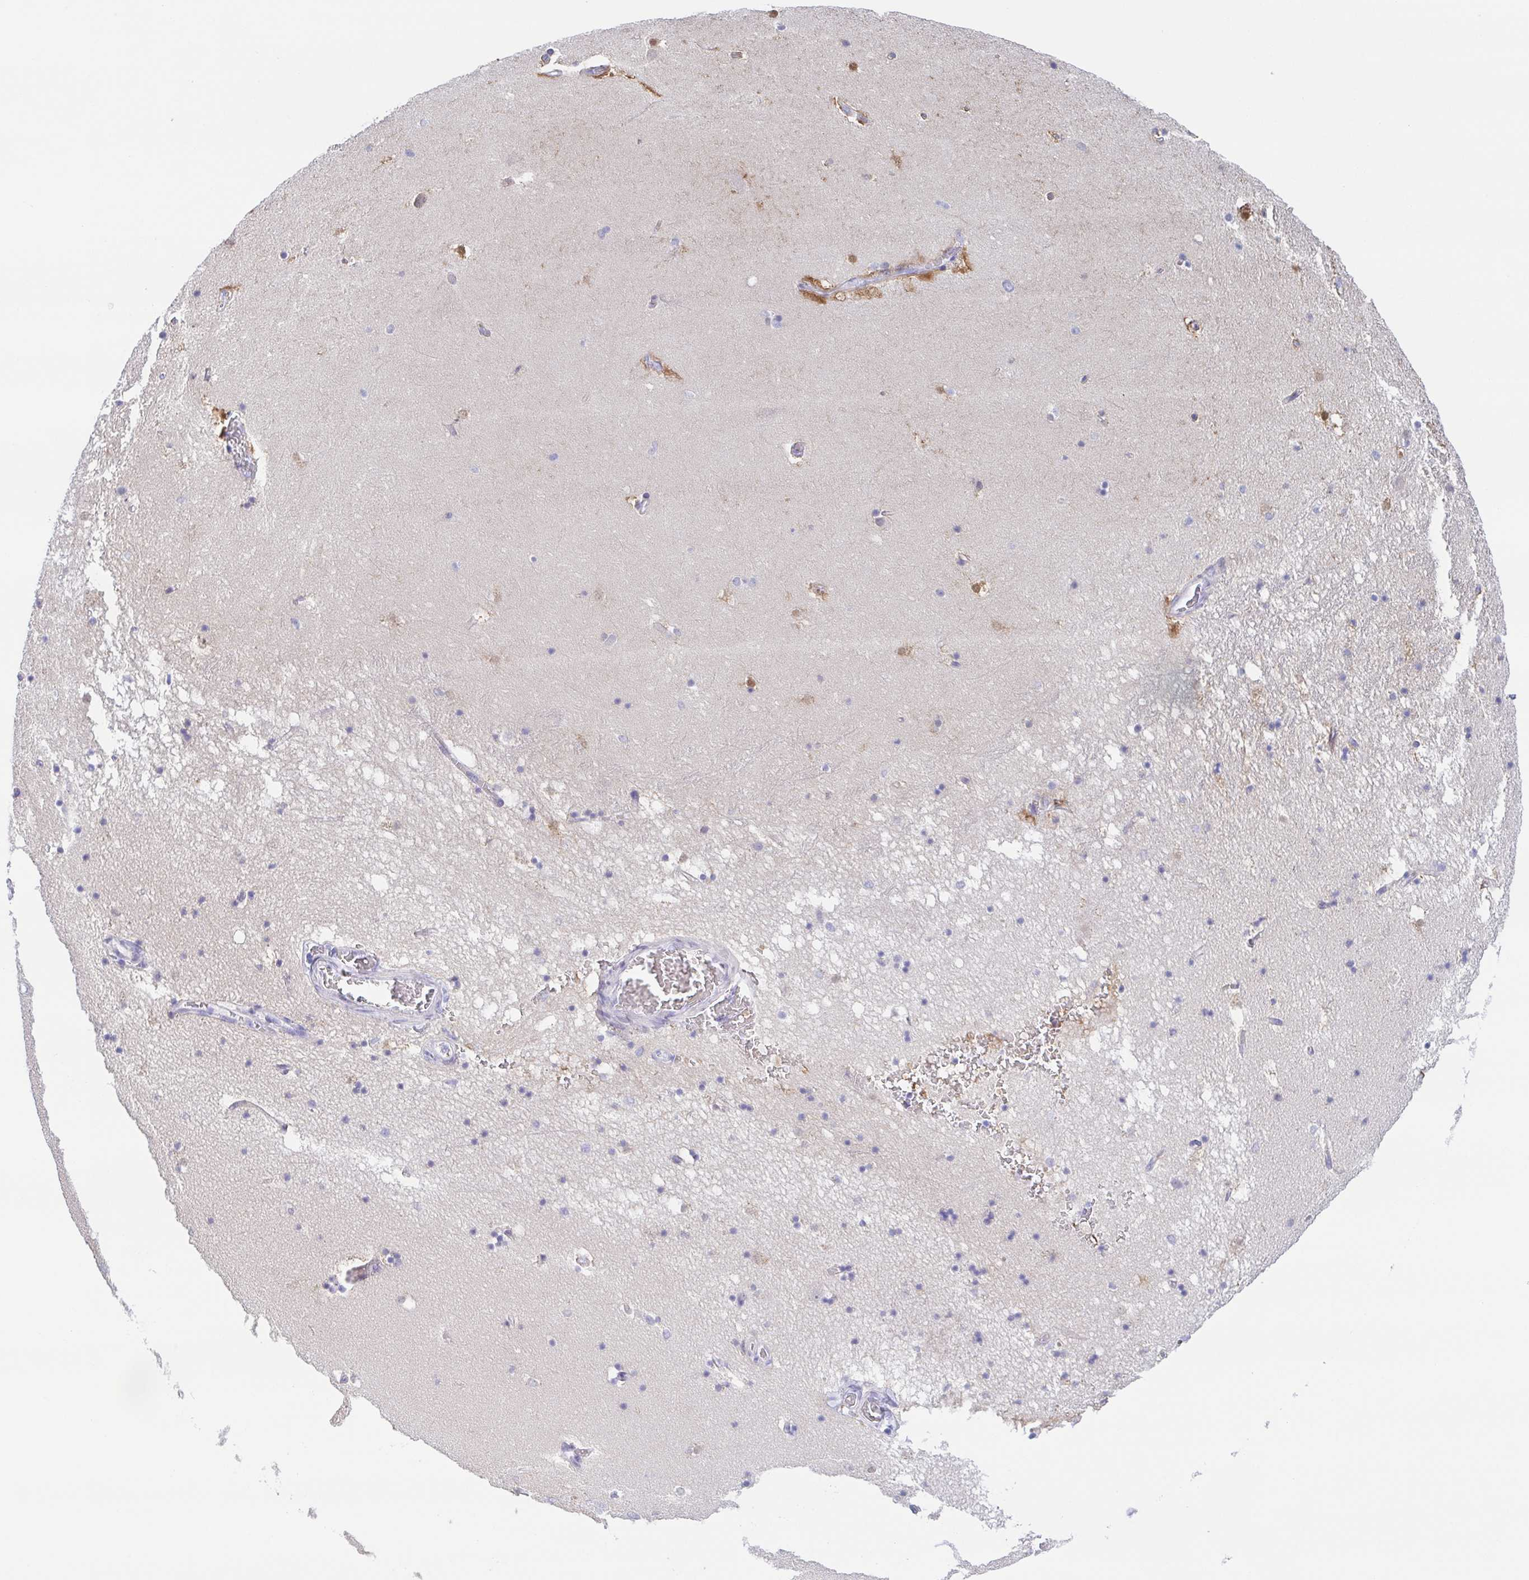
{"staining": {"intensity": "moderate", "quantity": "<25%", "location": "cytoplasmic/membranous"}, "tissue": "hippocampus", "cell_type": "Glial cells", "image_type": "normal", "snomed": [{"axis": "morphology", "description": "Normal tissue, NOS"}, {"axis": "topography", "description": "Hippocampus"}], "caption": "Human hippocampus stained for a protein (brown) shows moderate cytoplasmic/membranous positive staining in about <25% of glial cells.", "gene": "MUCL3", "patient": {"sex": "male", "age": 58}}